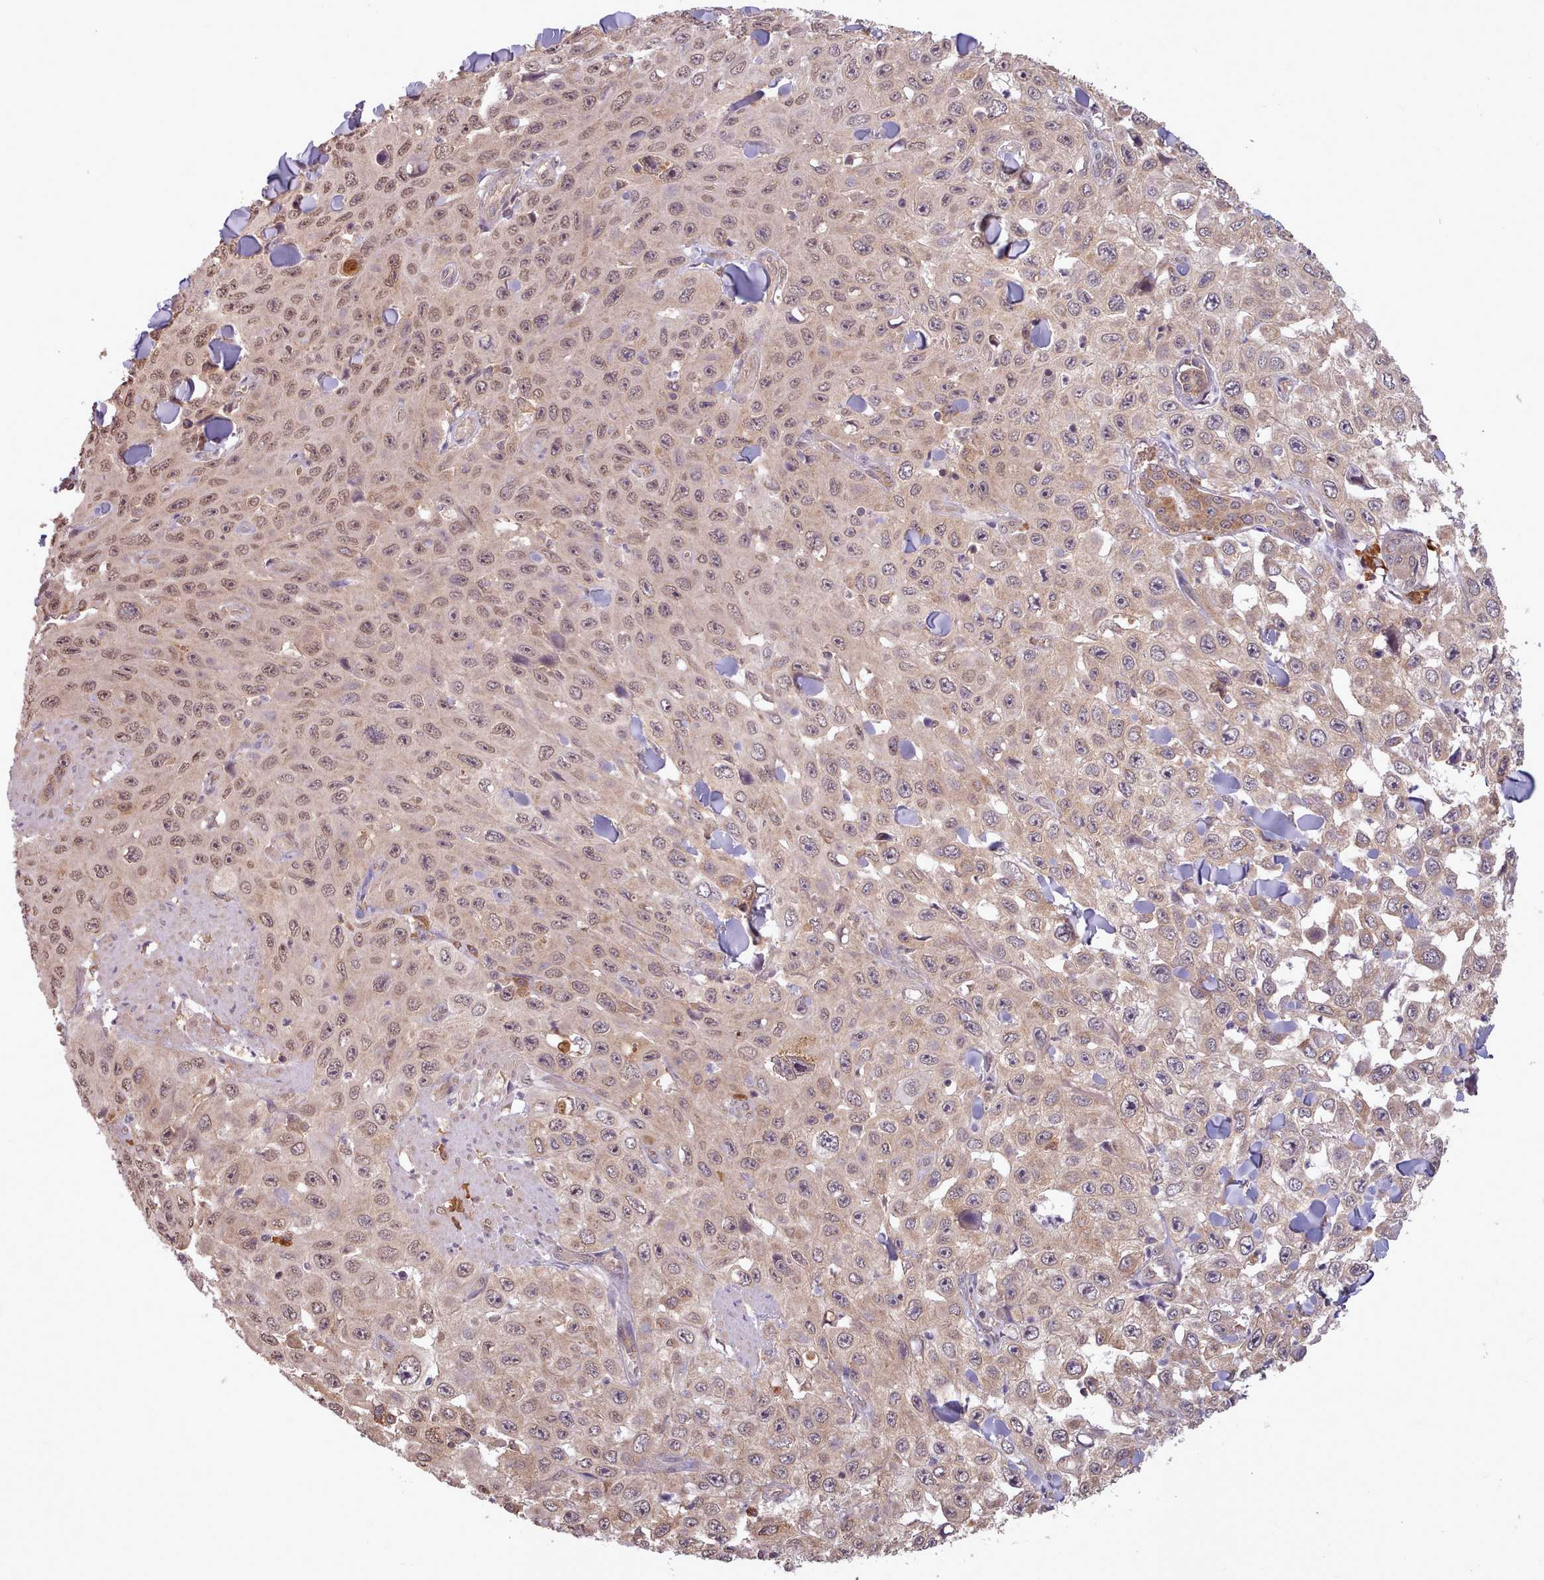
{"staining": {"intensity": "weak", "quantity": ">75%", "location": "nuclear"}, "tissue": "skin cancer", "cell_type": "Tumor cells", "image_type": "cancer", "snomed": [{"axis": "morphology", "description": "Squamous cell carcinoma, NOS"}, {"axis": "topography", "description": "Skin"}], "caption": "Brown immunohistochemical staining in human skin cancer (squamous cell carcinoma) reveals weak nuclear positivity in about >75% of tumor cells.", "gene": "PIP4P1", "patient": {"sex": "male", "age": 82}}